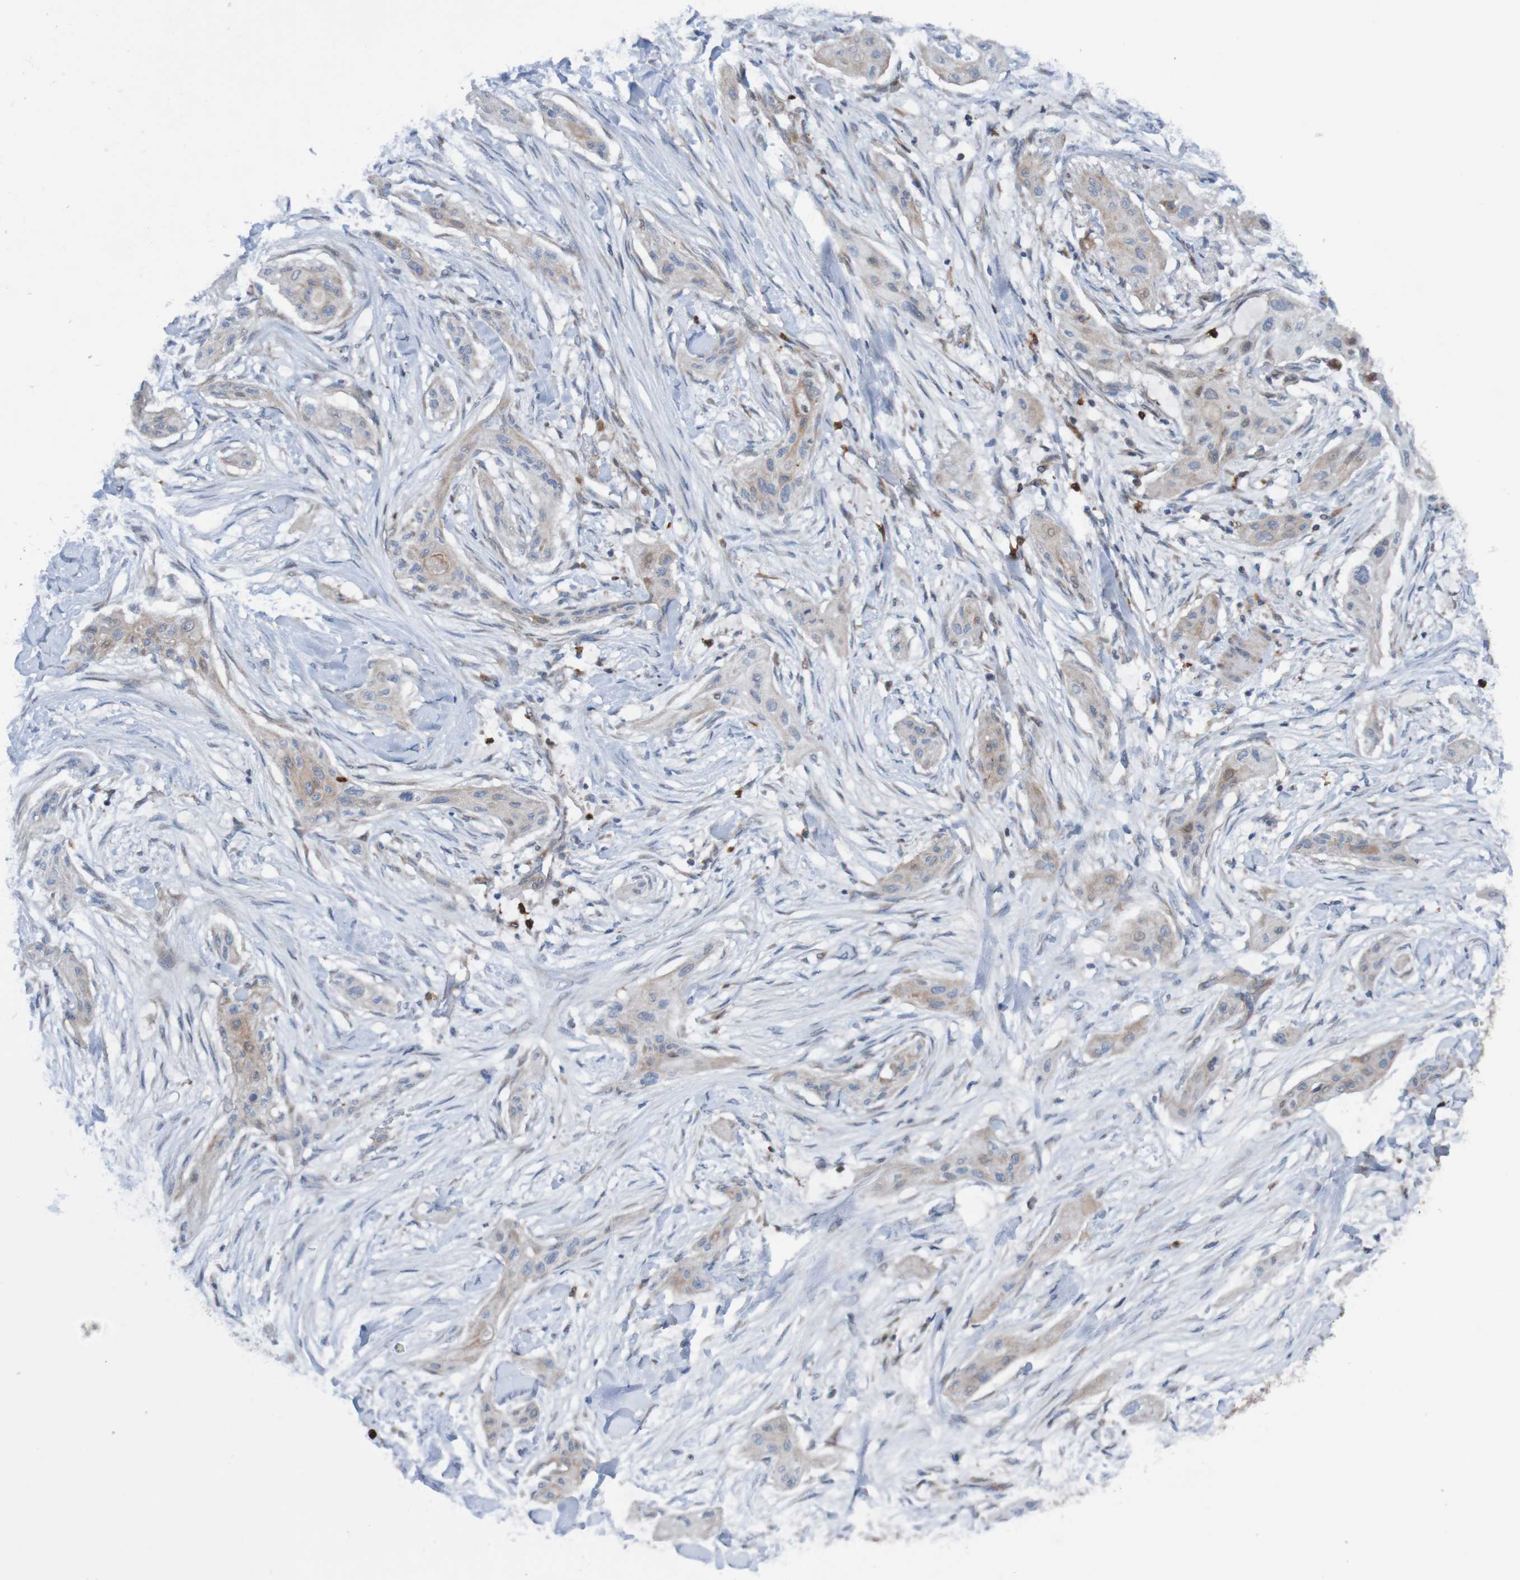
{"staining": {"intensity": "weak", "quantity": "25%-75%", "location": "cytoplasmic/membranous"}, "tissue": "lung cancer", "cell_type": "Tumor cells", "image_type": "cancer", "snomed": [{"axis": "morphology", "description": "Squamous cell carcinoma, NOS"}, {"axis": "topography", "description": "Lung"}], "caption": "Immunohistochemical staining of human lung cancer displays weak cytoplasmic/membranous protein staining in approximately 25%-75% of tumor cells. Using DAB (brown) and hematoxylin (blue) stains, captured at high magnification using brightfield microscopy.", "gene": "ANGPT4", "patient": {"sex": "female", "age": 47}}